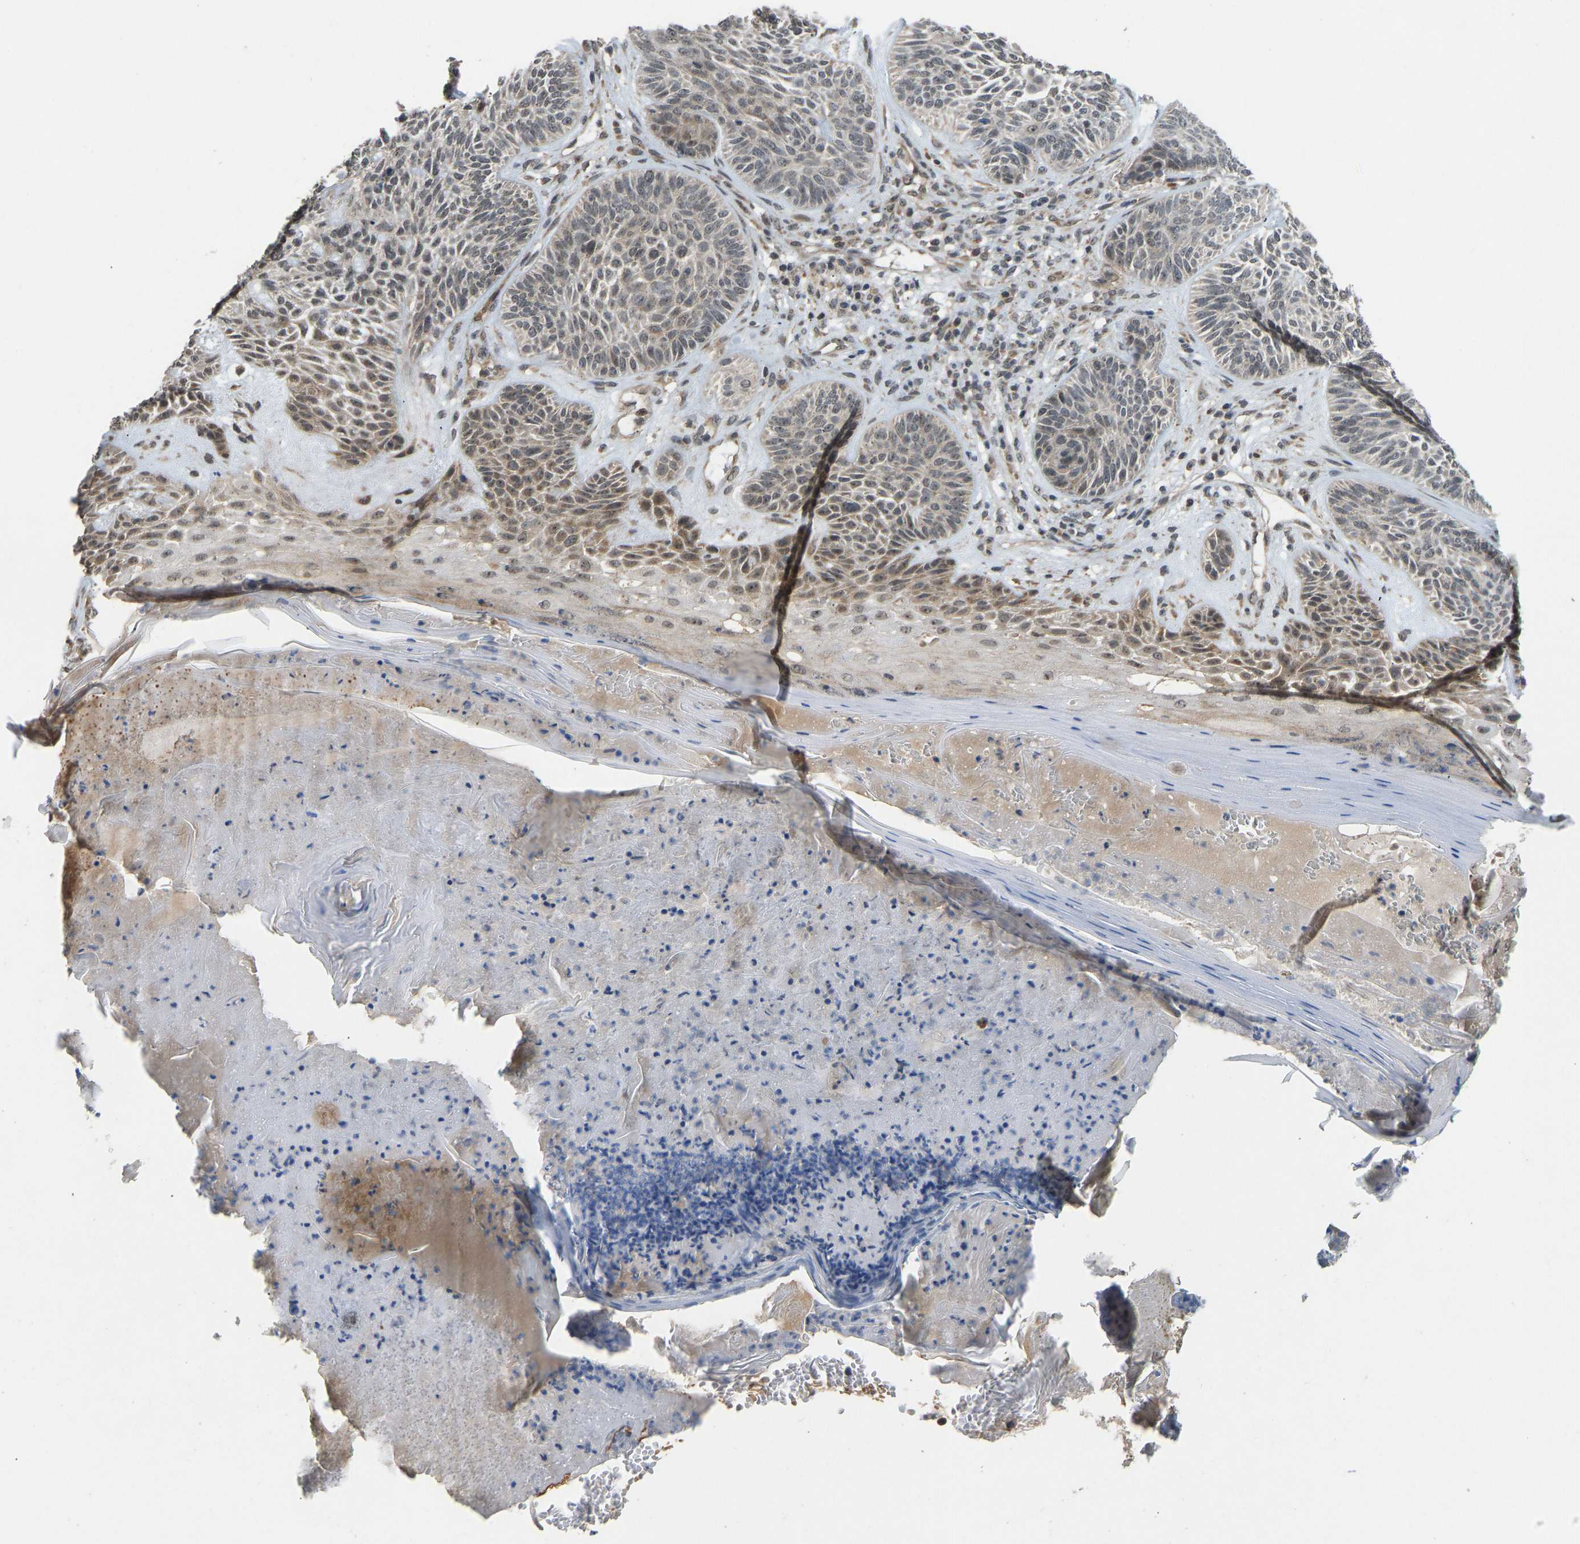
{"staining": {"intensity": "moderate", "quantity": "<25%", "location": "cytoplasmic/membranous"}, "tissue": "skin cancer", "cell_type": "Tumor cells", "image_type": "cancer", "snomed": [{"axis": "morphology", "description": "Basal cell carcinoma"}, {"axis": "topography", "description": "Skin"}], "caption": "Brown immunohistochemical staining in skin cancer demonstrates moderate cytoplasmic/membranous staining in approximately <25% of tumor cells. (Brightfield microscopy of DAB IHC at high magnification).", "gene": "ACADS", "patient": {"sex": "male", "age": 55}}